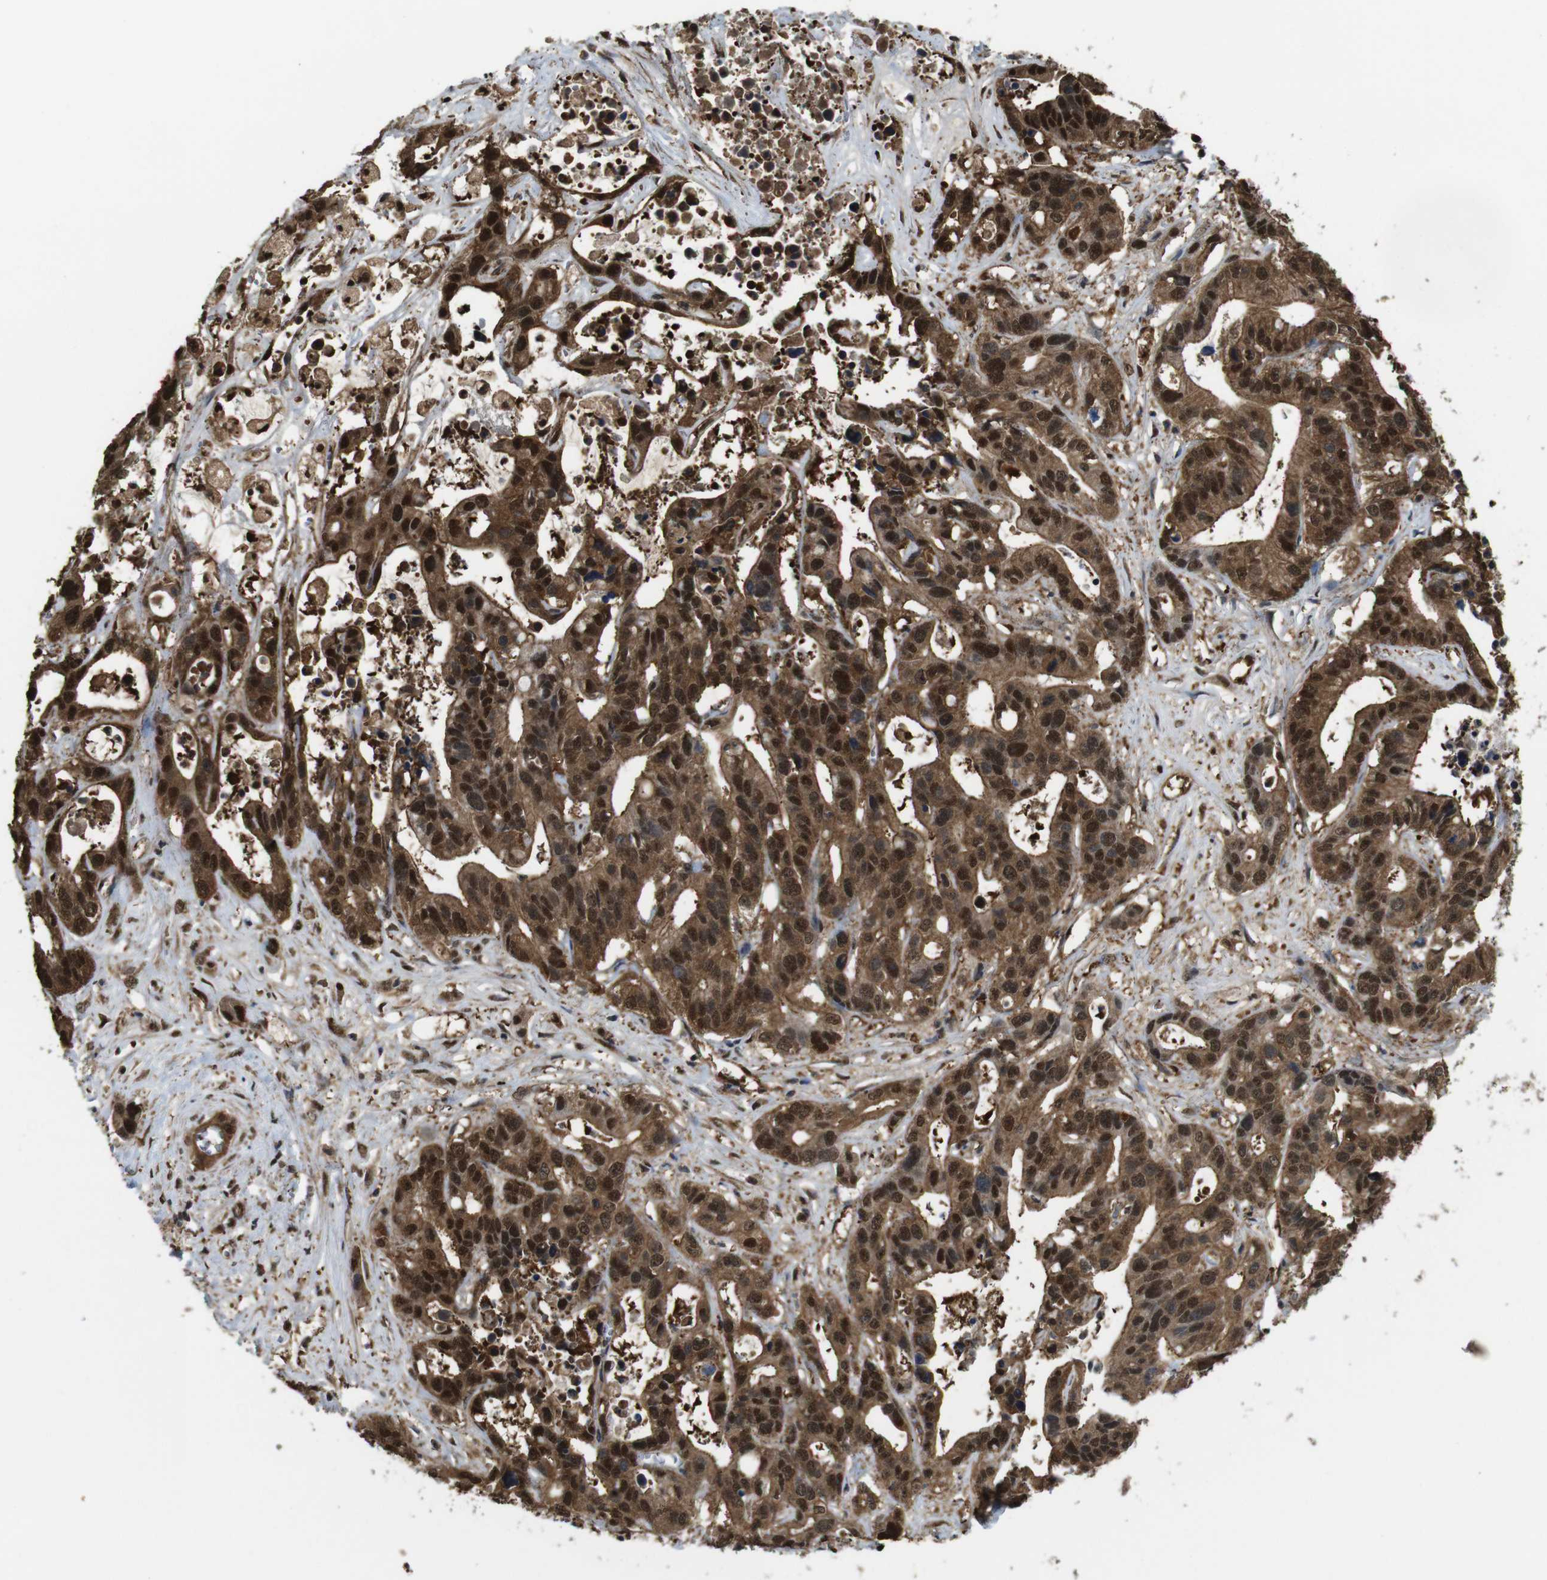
{"staining": {"intensity": "strong", "quantity": ">75%", "location": "cytoplasmic/membranous,nuclear"}, "tissue": "liver cancer", "cell_type": "Tumor cells", "image_type": "cancer", "snomed": [{"axis": "morphology", "description": "Cholangiocarcinoma"}, {"axis": "topography", "description": "Liver"}], "caption": "DAB immunohistochemical staining of human liver cancer demonstrates strong cytoplasmic/membranous and nuclear protein expression in about >75% of tumor cells.", "gene": "YWHAG", "patient": {"sex": "female", "age": 65}}